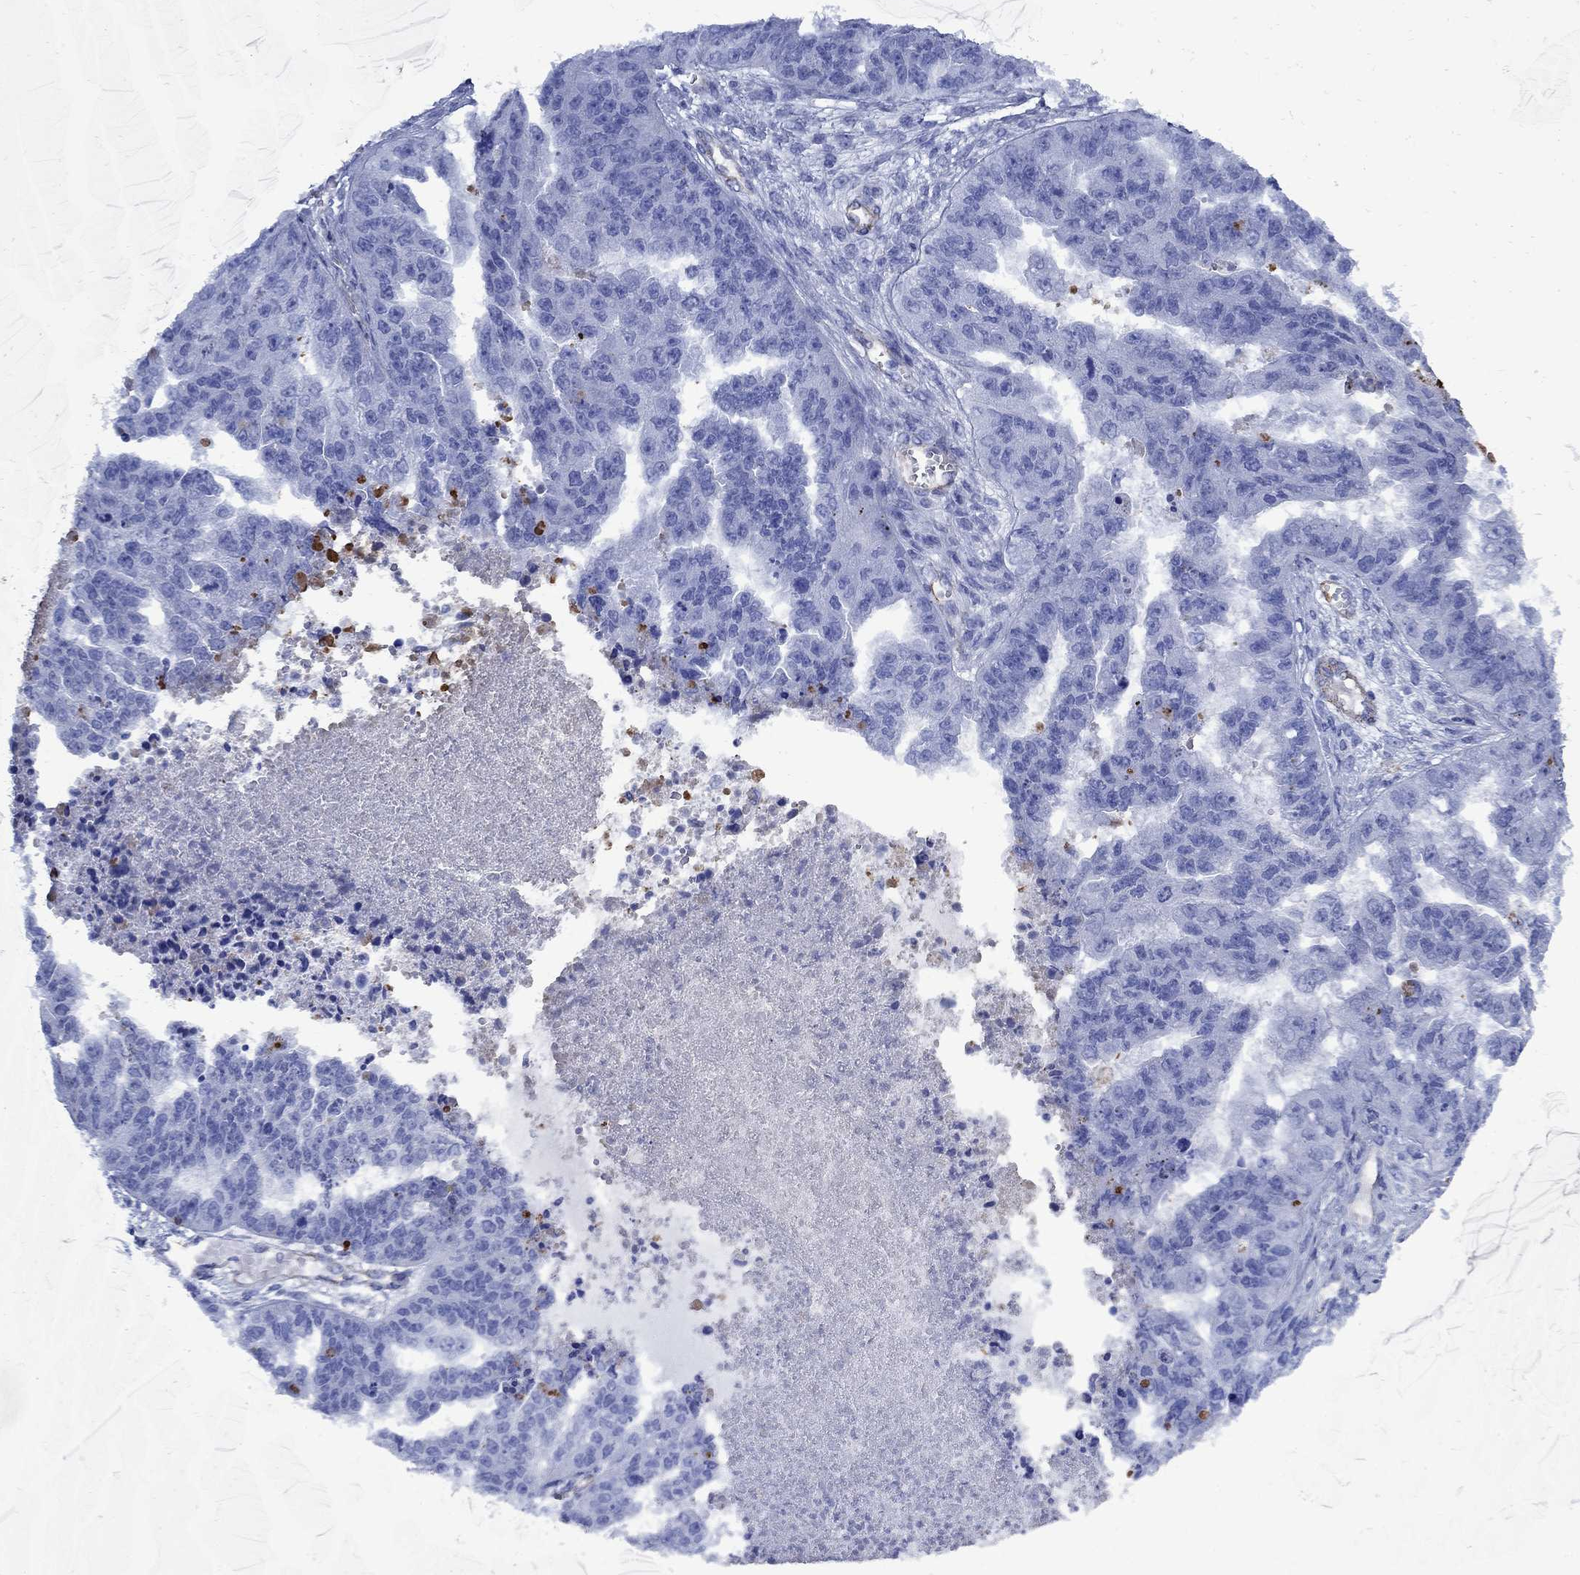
{"staining": {"intensity": "negative", "quantity": "none", "location": "none"}, "tissue": "ovarian cancer", "cell_type": "Tumor cells", "image_type": "cancer", "snomed": [{"axis": "morphology", "description": "Cystadenocarcinoma, serous, NOS"}, {"axis": "topography", "description": "Ovary"}], "caption": "DAB immunohistochemical staining of ovarian serous cystadenocarcinoma demonstrates no significant positivity in tumor cells. The staining was performed using DAB to visualize the protein expression in brown, while the nuclei were stained in blue with hematoxylin (Magnification: 20x).", "gene": "VTN", "patient": {"sex": "female", "age": 58}}